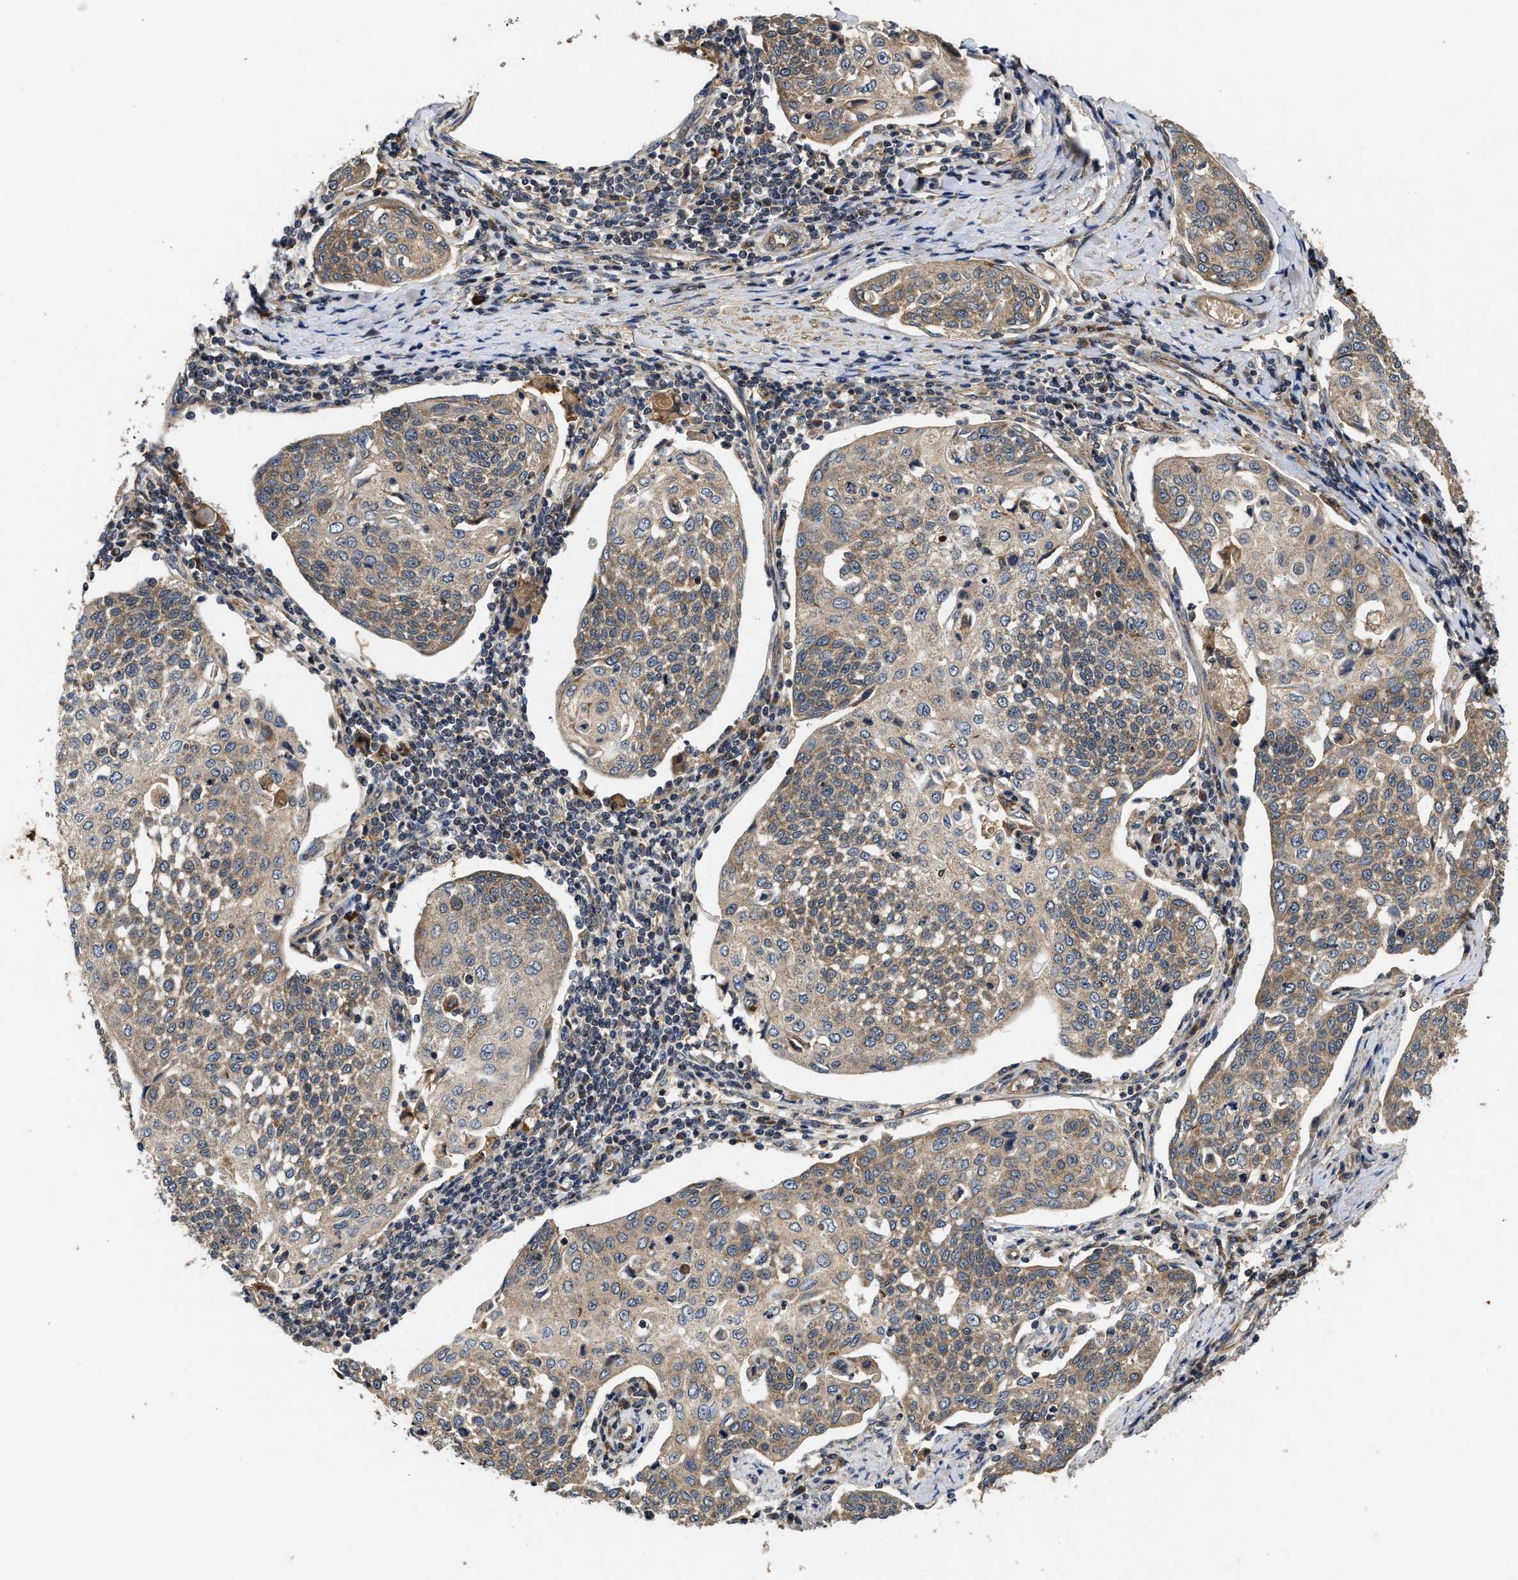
{"staining": {"intensity": "moderate", "quantity": ">75%", "location": "cytoplasmic/membranous"}, "tissue": "cervical cancer", "cell_type": "Tumor cells", "image_type": "cancer", "snomed": [{"axis": "morphology", "description": "Squamous cell carcinoma, NOS"}, {"axis": "topography", "description": "Cervix"}], "caption": "This histopathology image reveals squamous cell carcinoma (cervical) stained with immunohistochemistry (IHC) to label a protein in brown. The cytoplasmic/membranous of tumor cells show moderate positivity for the protein. Nuclei are counter-stained blue.", "gene": "EFNA4", "patient": {"sex": "female", "age": 34}}